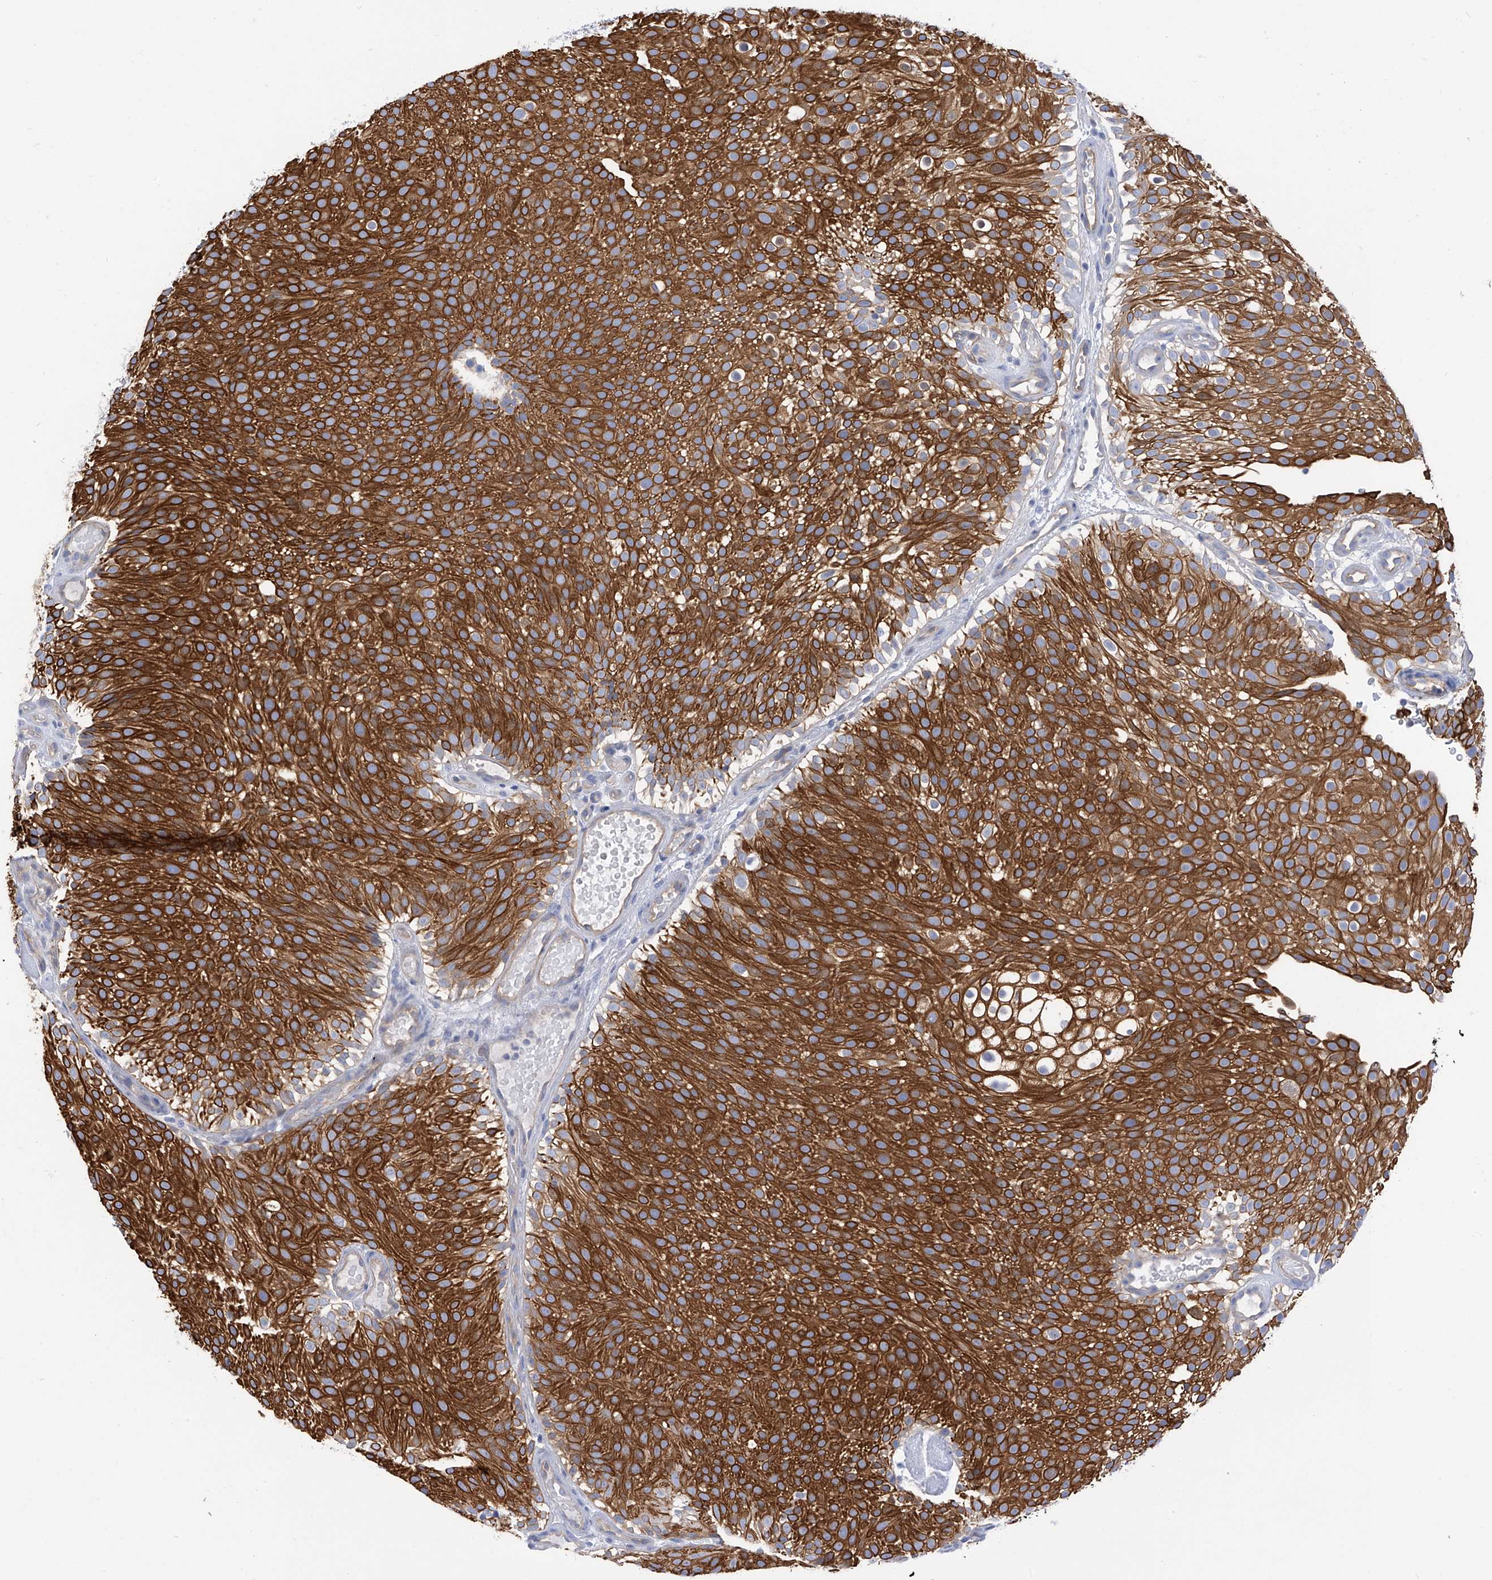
{"staining": {"intensity": "strong", "quantity": ">75%", "location": "cytoplasmic/membranous"}, "tissue": "urothelial cancer", "cell_type": "Tumor cells", "image_type": "cancer", "snomed": [{"axis": "morphology", "description": "Urothelial carcinoma, Low grade"}, {"axis": "topography", "description": "Urinary bladder"}], "caption": "Protein expression by immunohistochemistry reveals strong cytoplasmic/membranous staining in about >75% of tumor cells in urothelial cancer. (brown staining indicates protein expression, while blue staining denotes nuclei).", "gene": "PIK3C2B", "patient": {"sex": "male", "age": 78}}